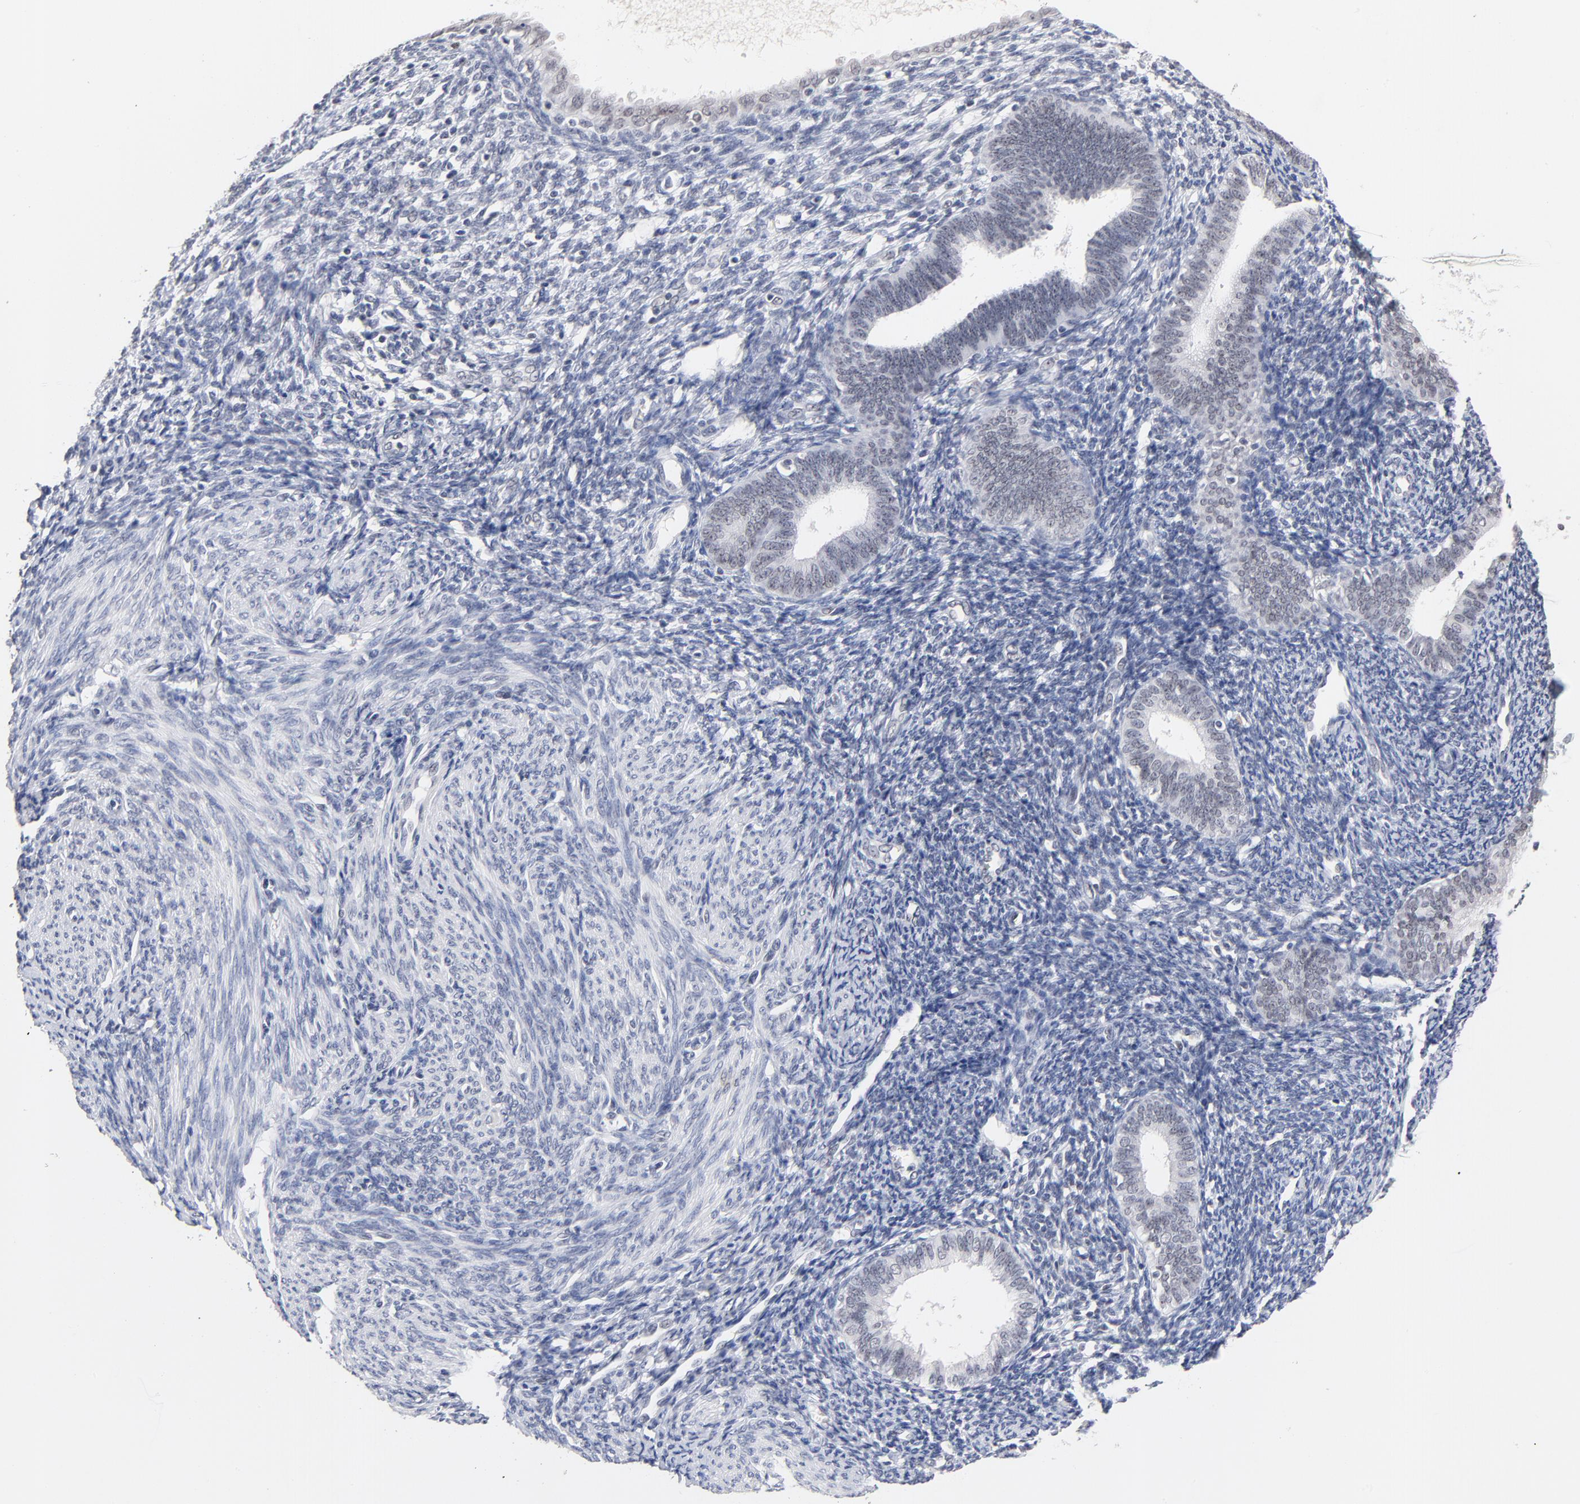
{"staining": {"intensity": "negative", "quantity": "none", "location": "none"}, "tissue": "endometrium", "cell_type": "Cells in endometrial stroma", "image_type": "normal", "snomed": [{"axis": "morphology", "description": "Normal tissue, NOS"}, {"axis": "topography", "description": "Smooth muscle"}, {"axis": "topography", "description": "Endometrium"}], "caption": "A photomicrograph of endometrium stained for a protein displays no brown staining in cells in endometrial stroma.", "gene": "ORC2", "patient": {"sex": "female", "age": 57}}